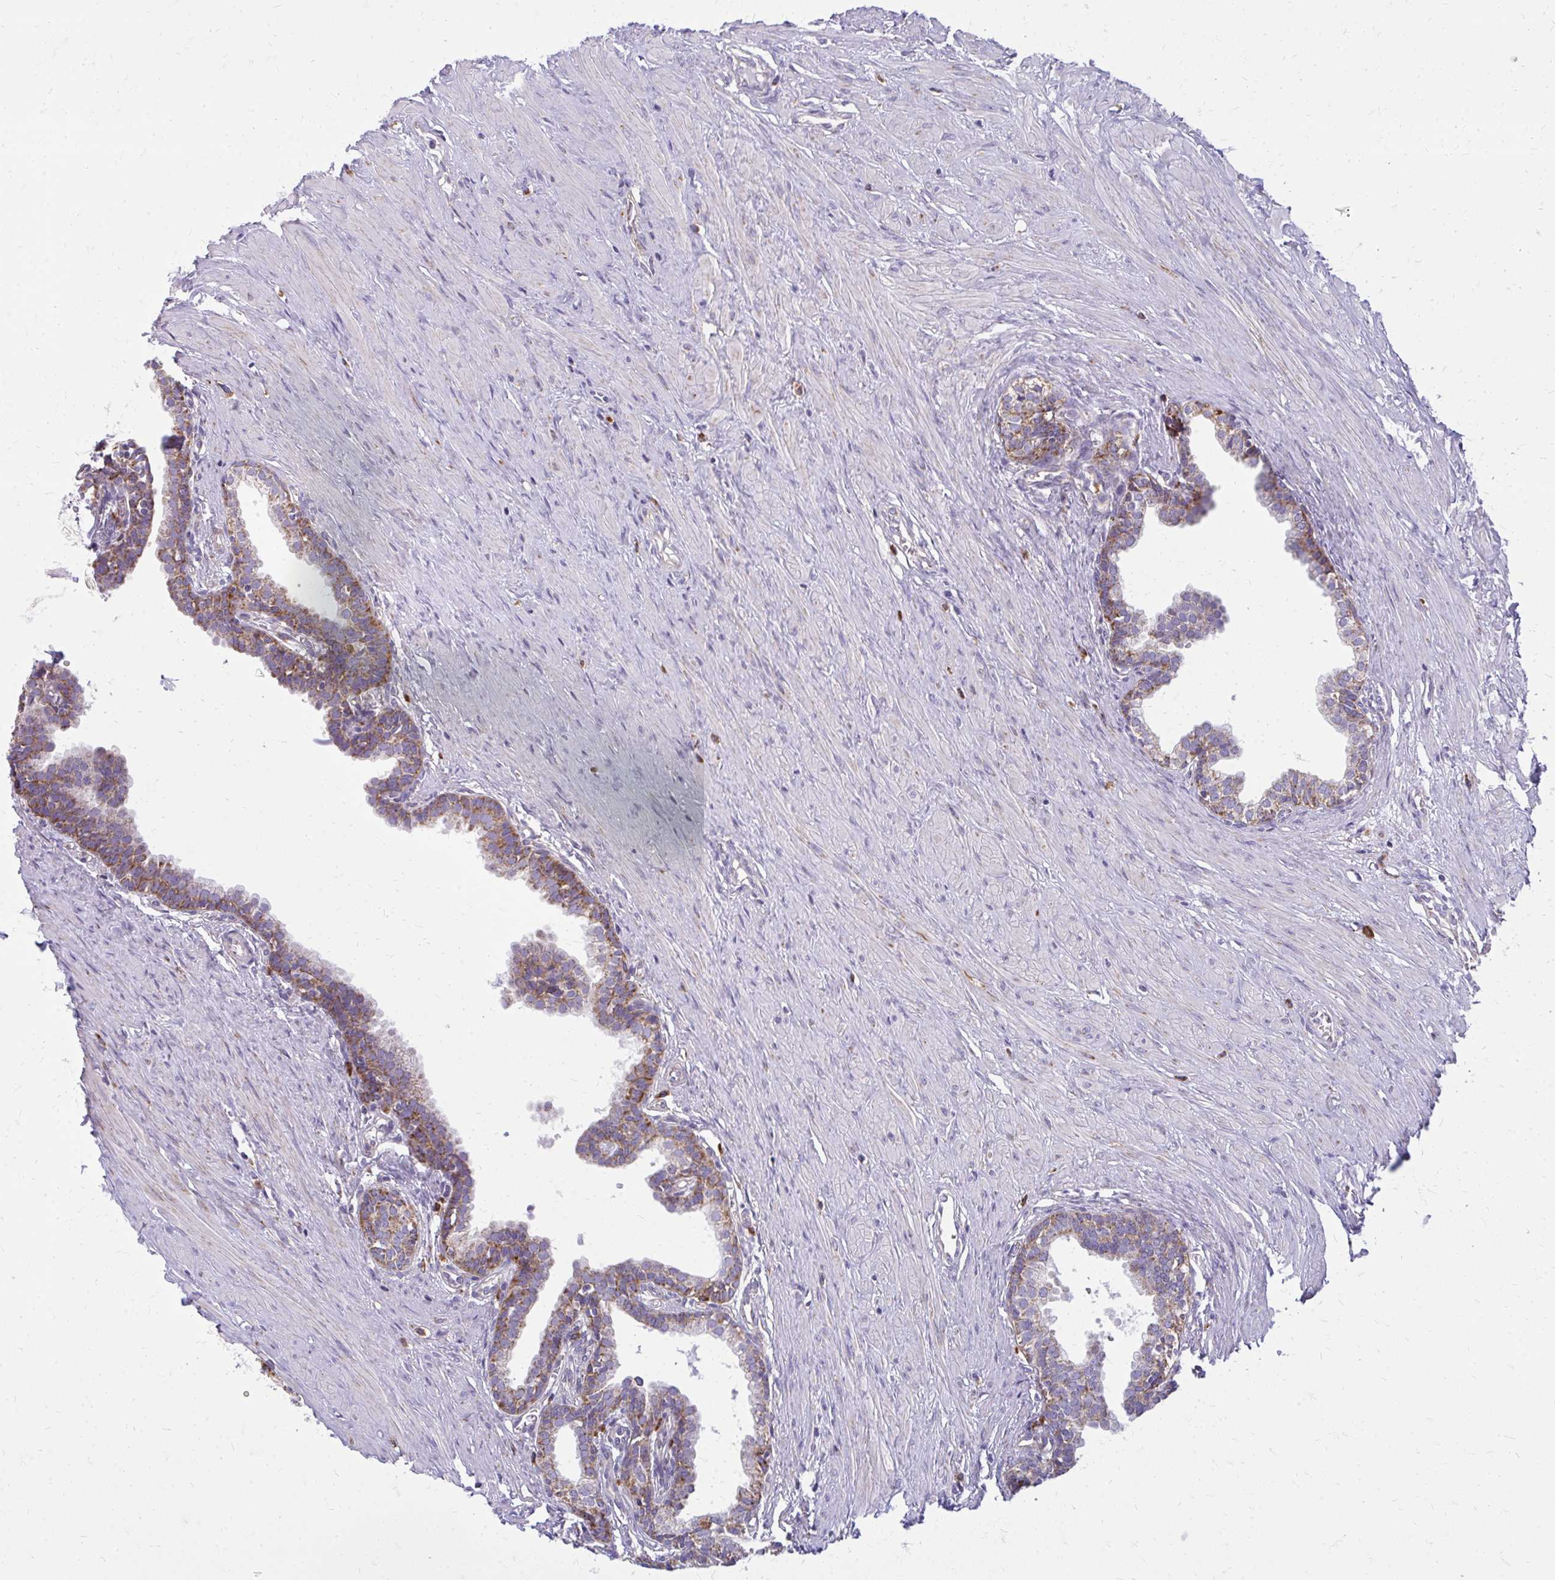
{"staining": {"intensity": "moderate", "quantity": "25%-75%", "location": "cytoplasmic/membranous"}, "tissue": "prostate", "cell_type": "Glandular cells", "image_type": "normal", "snomed": [{"axis": "morphology", "description": "Normal tissue, NOS"}, {"axis": "topography", "description": "Prostate"}, {"axis": "topography", "description": "Peripheral nerve tissue"}], "caption": "Immunohistochemical staining of normal prostate reveals medium levels of moderate cytoplasmic/membranous expression in approximately 25%-75% of glandular cells.", "gene": "IFIT1", "patient": {"sex": "male", "age": 55}}